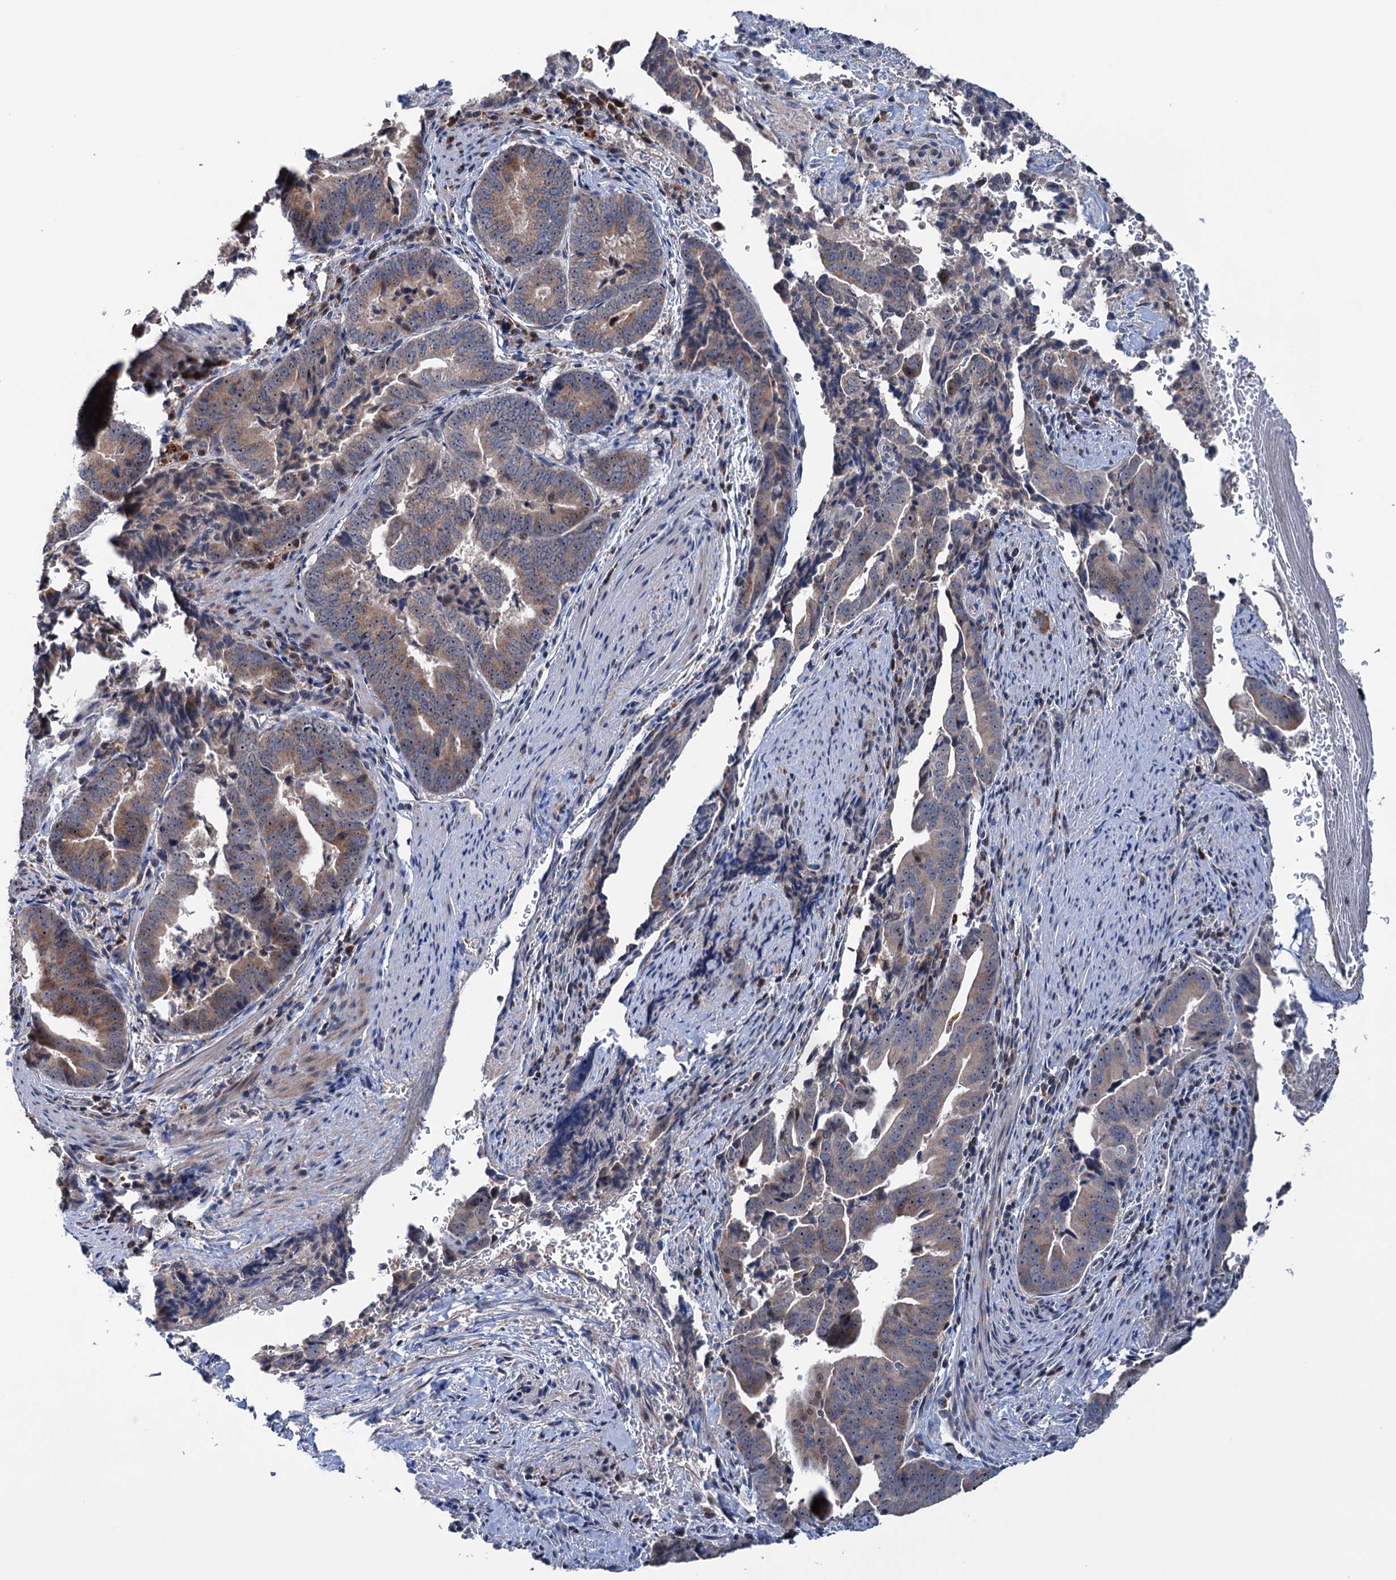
{"staining": {"intensity": "moderate", "quantity": ">75%", "location": "cytoplasmic/membranous,nuclear"}, "tissue": "pancreatic cancer", "cell_type": "Tumor cells", "image_type": "cancer", "snomed": [{"axis": "morphology", "description": "Adenocarcinoma, NOS"}, {"axis": "topography", "description": "Pancreas"}], "caption": "Pancreatic cancer stained for a protein reveals moderate cytoplasmic/membranous and nuclear positivity in tumor cells.", "gene": "HTR3B", "patient": {"sex": "female", "age": 63}}